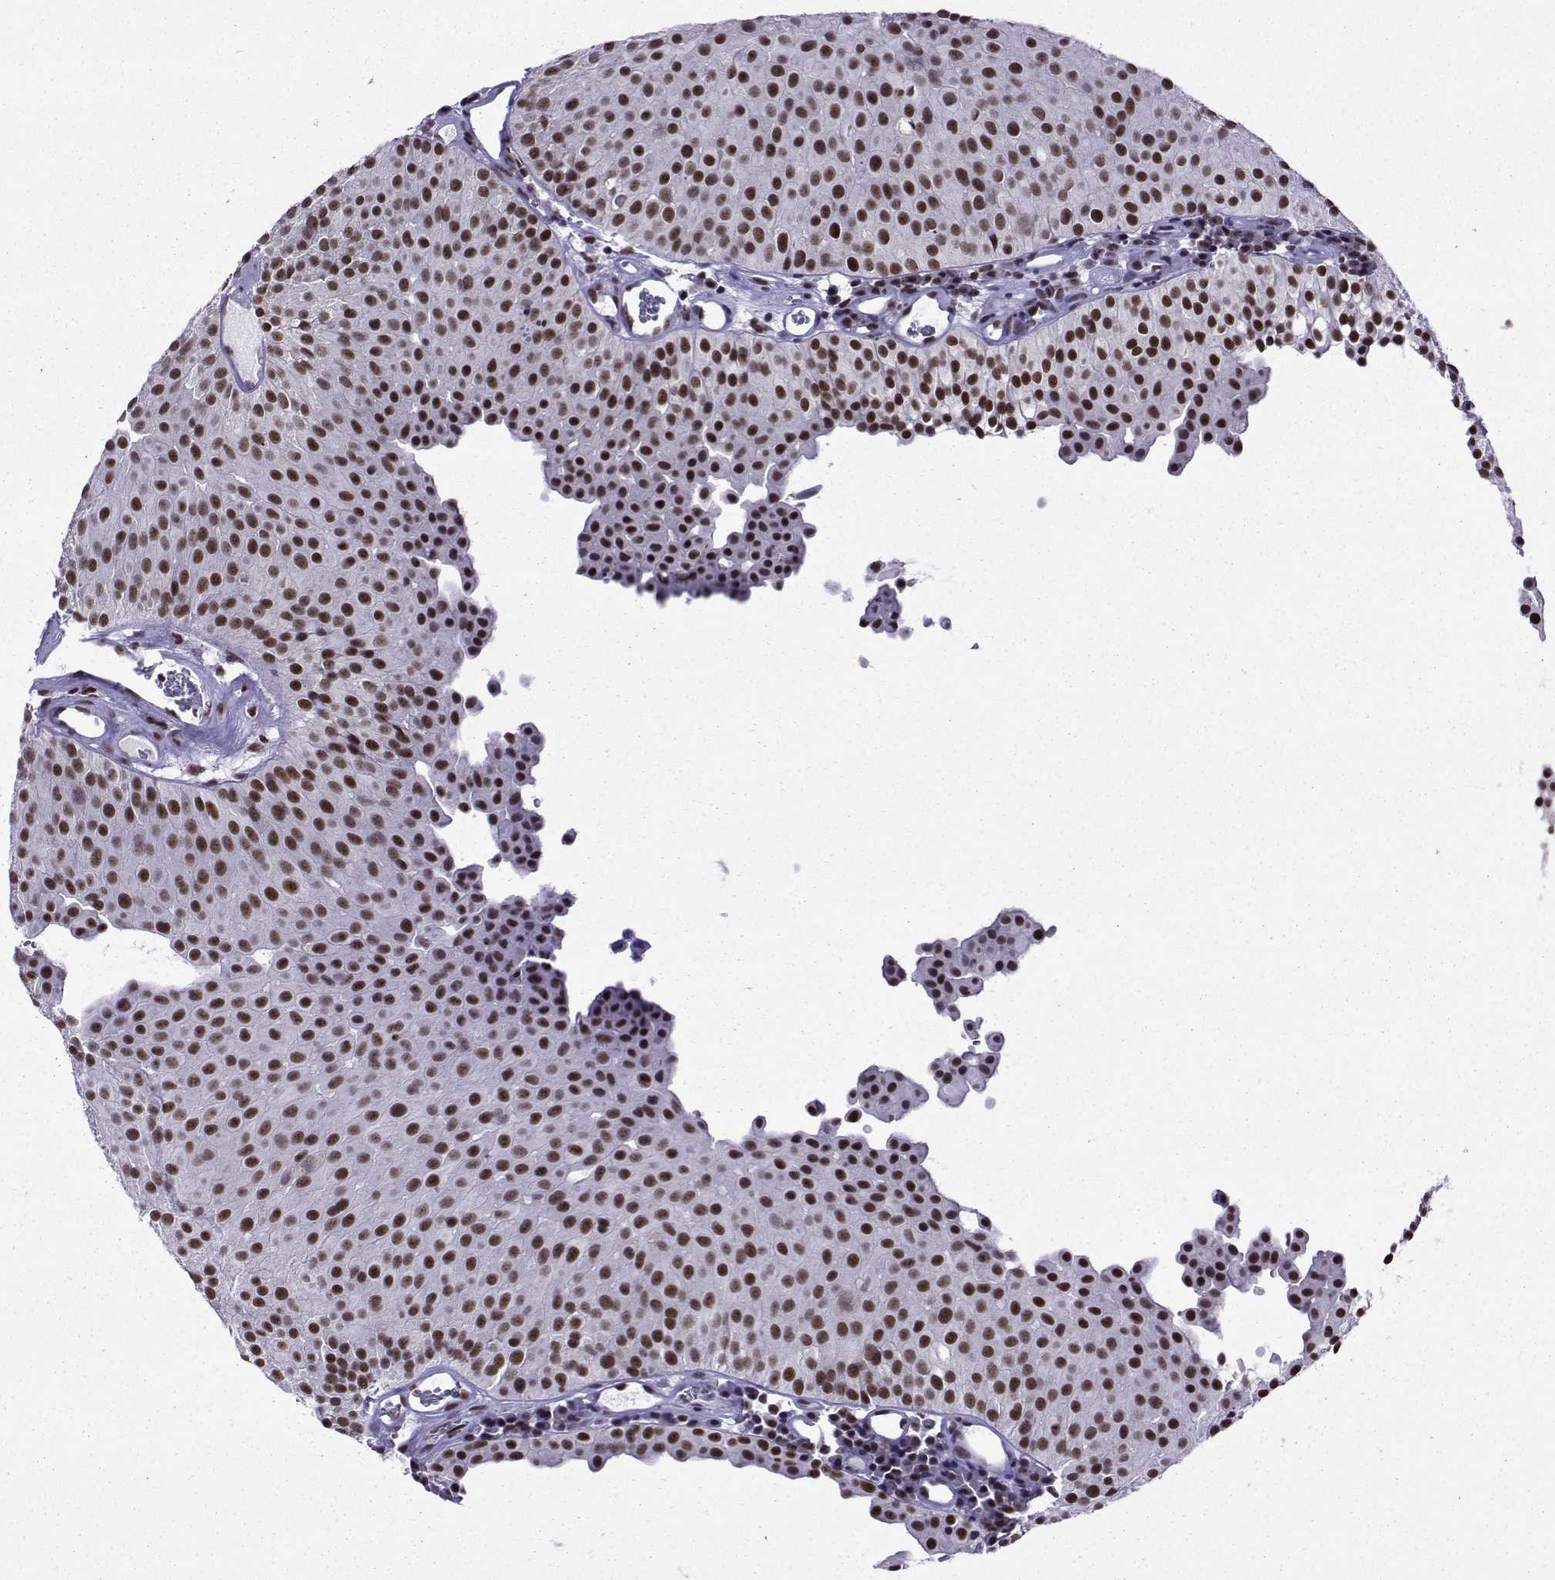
{"staining": {"intensity": "moderate", "quantity": "25%-75%", "location": "nuclear"}, "tissue": "urothelial cancer", "cell_type": "Tumor cells", "image_type": "cancer", "snomed": [{"axis": "morphology", "description": "Urothelial carcinoma, Low grade"}, {"axis": "topography", "description": "Urinary bladder"}], "caption": "Immunohistochemistry of human urothelial cancer shows medium levels of moderate nuclear positivity in approximately 25%-75% of tumor cells. The staining is performed using DAB brown chromogen to label protein expression. The nuclei are counter-stained blue using hematoxylin.", "gene": "SNRPB2", "patient": {"sex": "female", "age": 87}}